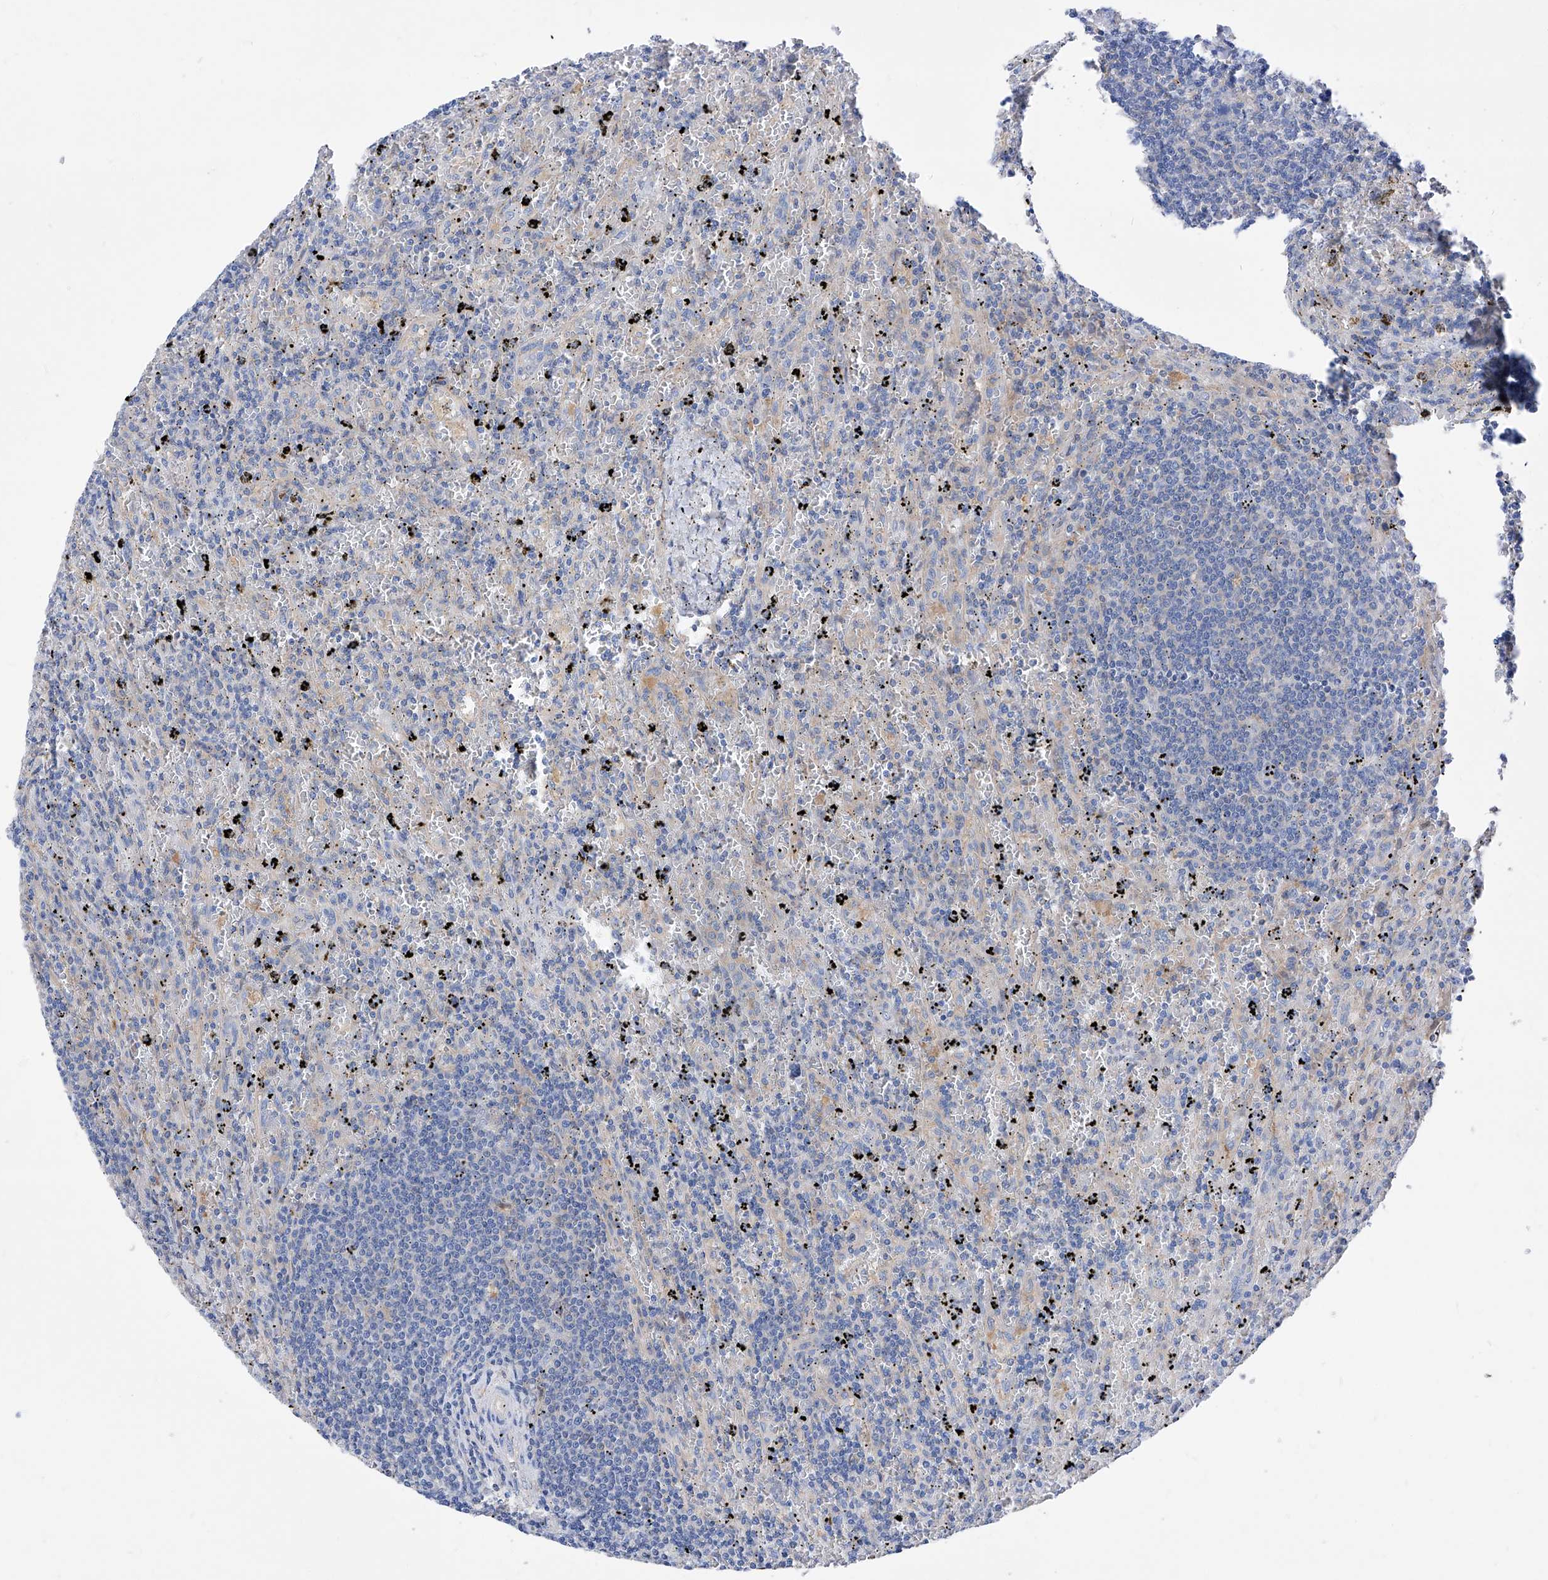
{"staining": {"intensity": "negative", "quantity": "none", "location": "none"}, "tissue": "lymphoma", "cell_type": "Tumor cells", "image_type": "cancer", "snomed": [{"axis": "morphology", "description": "Malignant lymphoma, non-Hodgkin's type, Low grade"}, {"axis": "topography", "description": "Spleen"}], "caption": "An immunohistochemistry (IHC) histopathology image of lymphoma is shown. There is no staining in tumor cells of lymphoma. (DAB (3,3'-diaminobenzidine) immunohistochemistry, high magnification).", "gene": "XPNPEP1", "patient": {"sex": "male", "age": 76}}